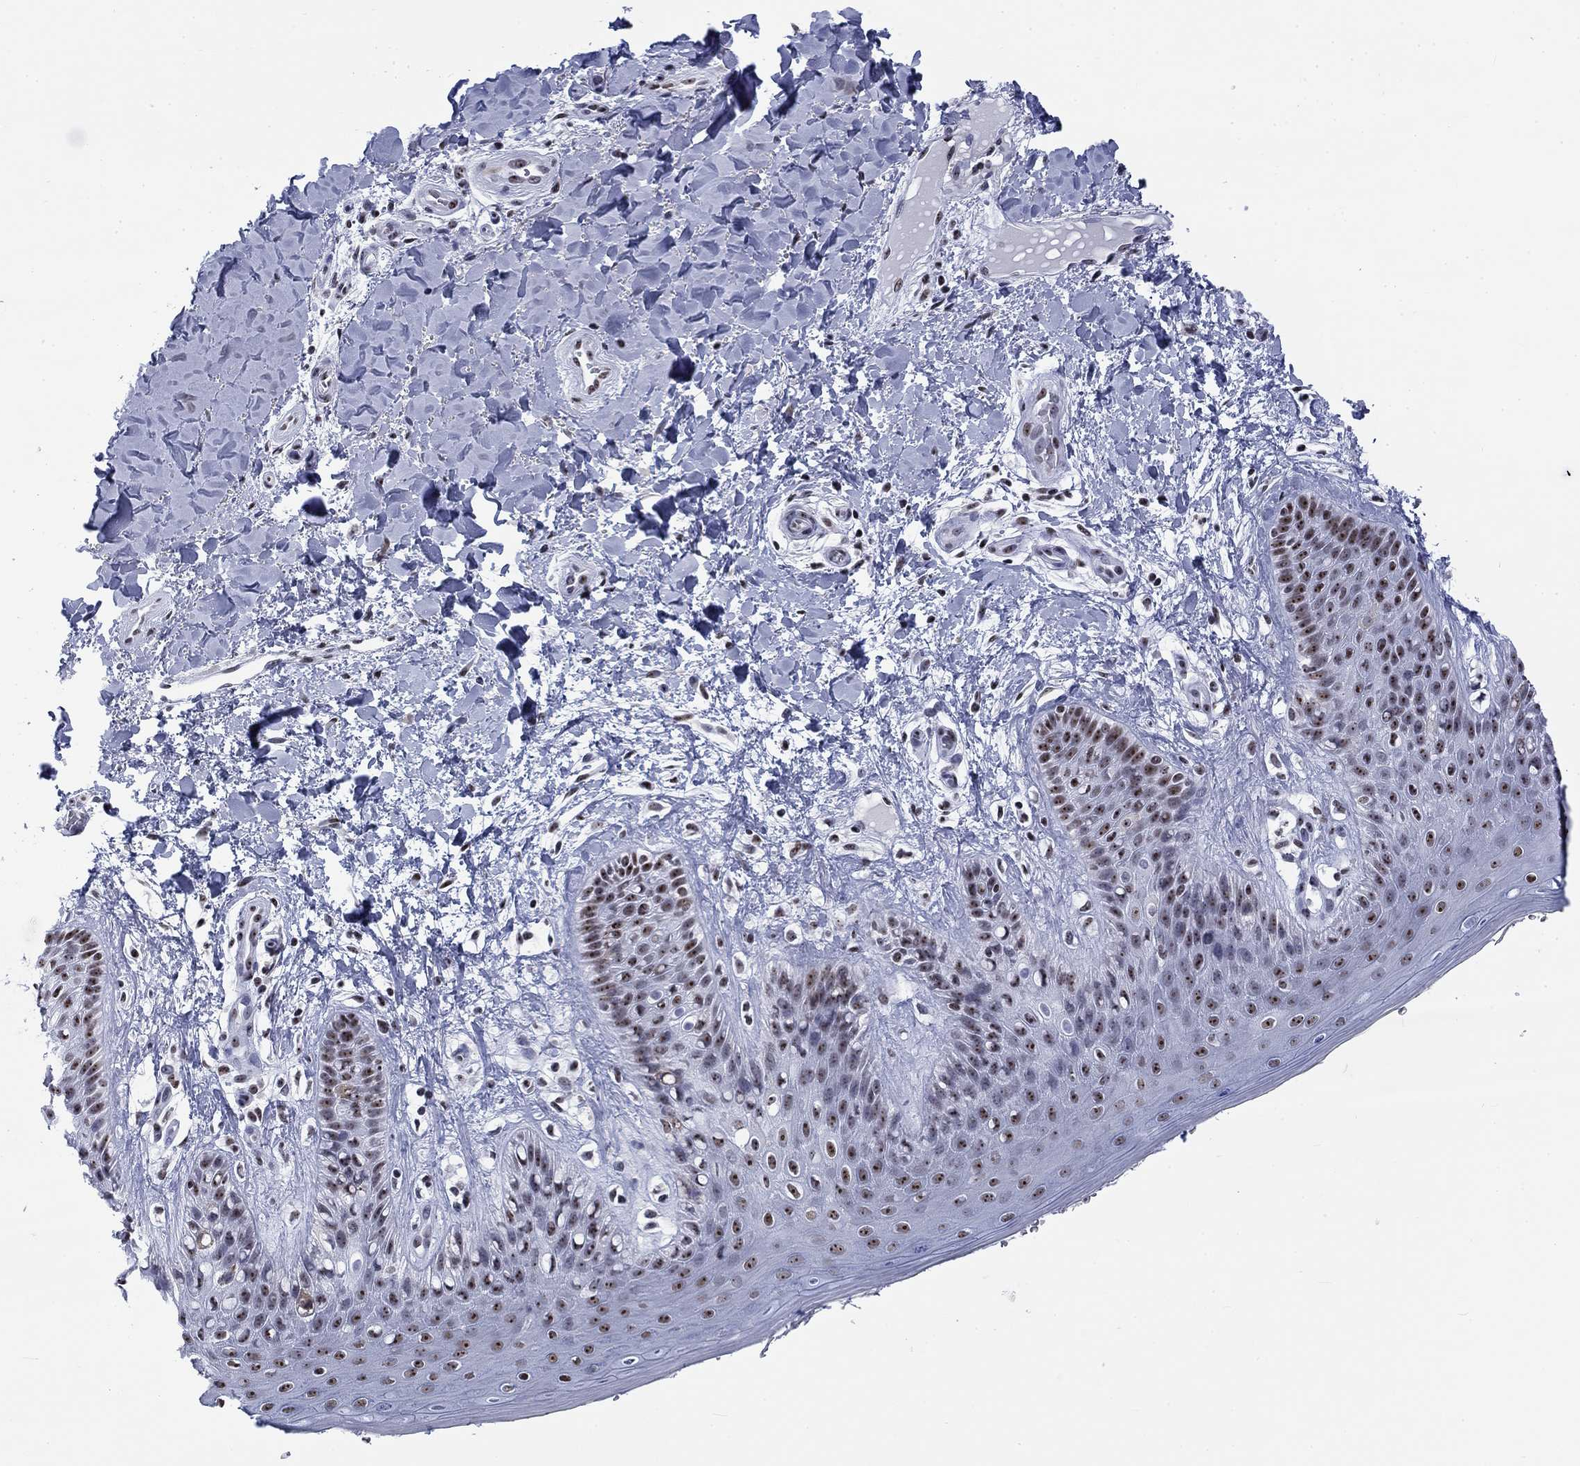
{"staining": {"intensity": "strong", "quantity": ">75%", "location": "nuclear"}, "tissue": "skin", "cell_type": "Epidermal cells", "image_type": "normal", "snomed": [{"axis": "morphology", "description": "Normal tissue, NOS"}, {"axis": "topography", "description": "Anal"}], "caption": "An image of skin stained for a protein demonstrates strong nuclear brown staining in epidermal cells. Nuclei are stained in blue.", "gene": "CSRNP3", "patient": {"sex": "male", "age": 36}}